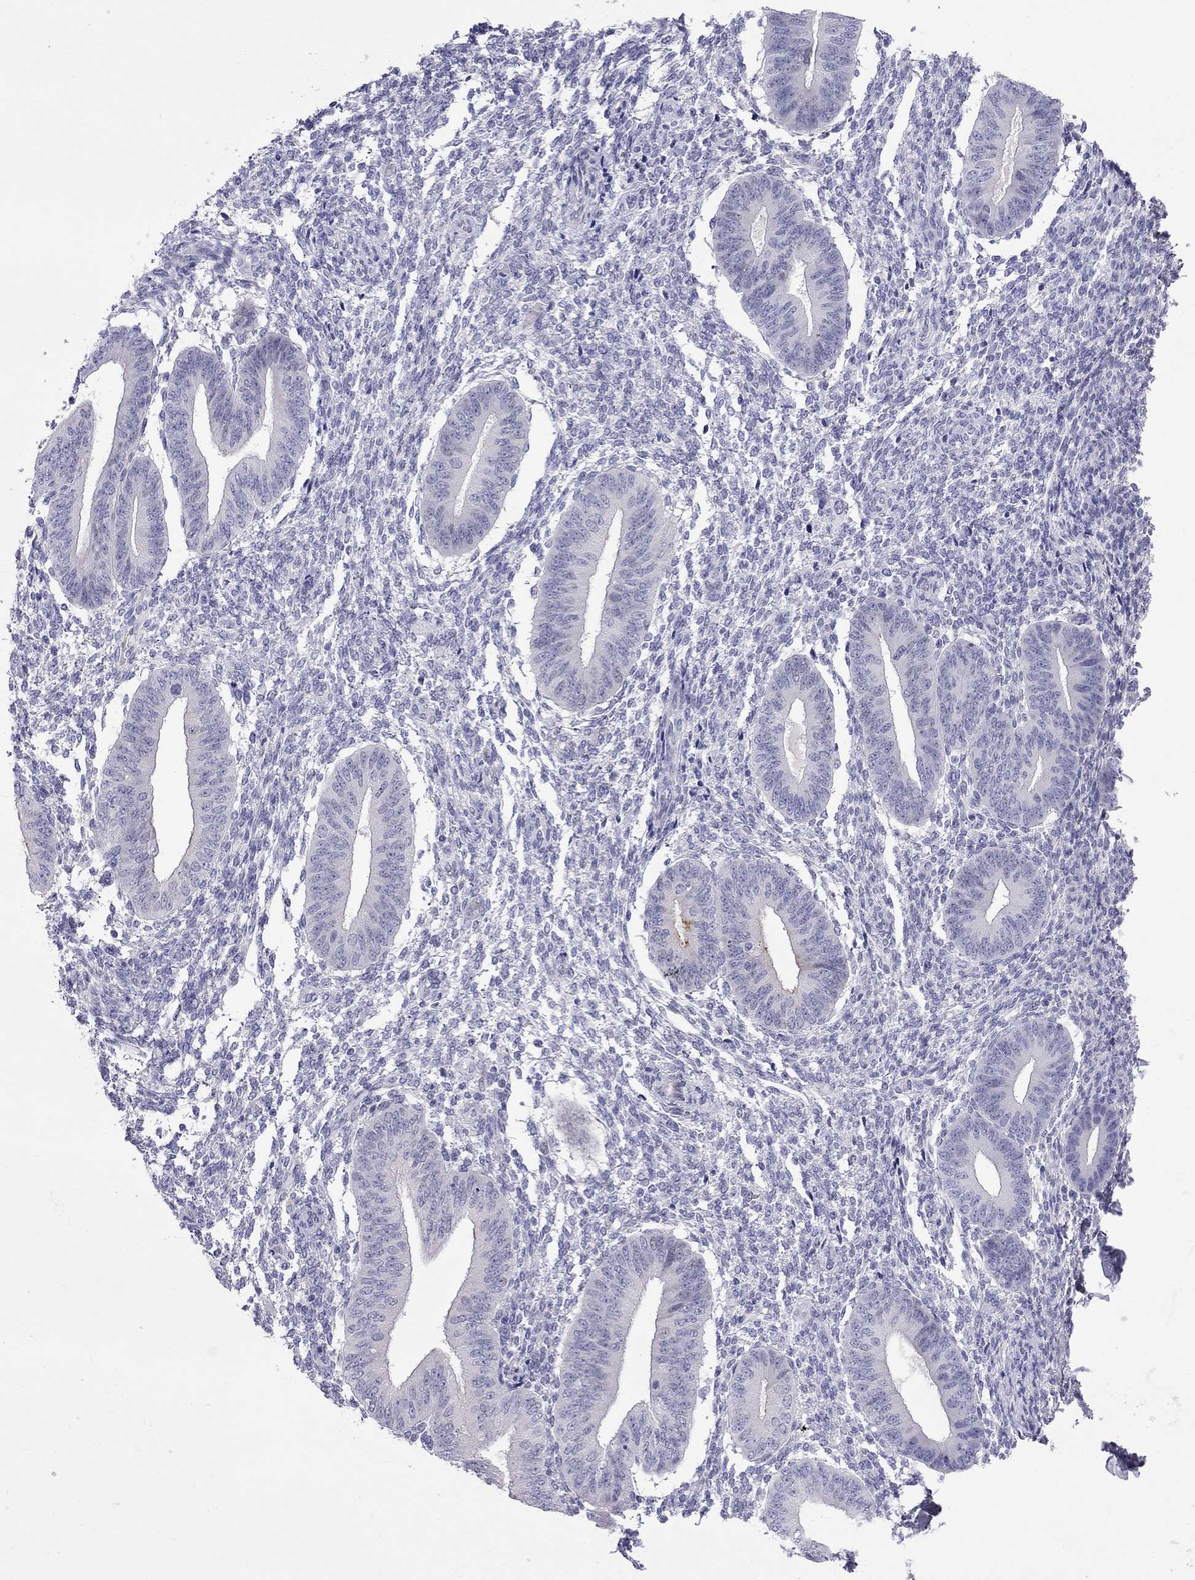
{"staining": {"intensity": "negative", "quantity": "none", "location": "none"}, "tissue": "endometrium", "cell_type": "Cells in endometrial stroma", "image_type": "normal", "snomed": [{"axis": "morphology", "description": "Normal tissue, NOS"}, {"axis": "topography", "description": "Endometrium"}], "caption": "Immunohistochemistry image of benign endometrium: endometrium stained with DAB reveals no significant protein positivity in cells in endometrial stroma.", "gene": "MUC15", "patient": {"sex": "female", "age": 47}}